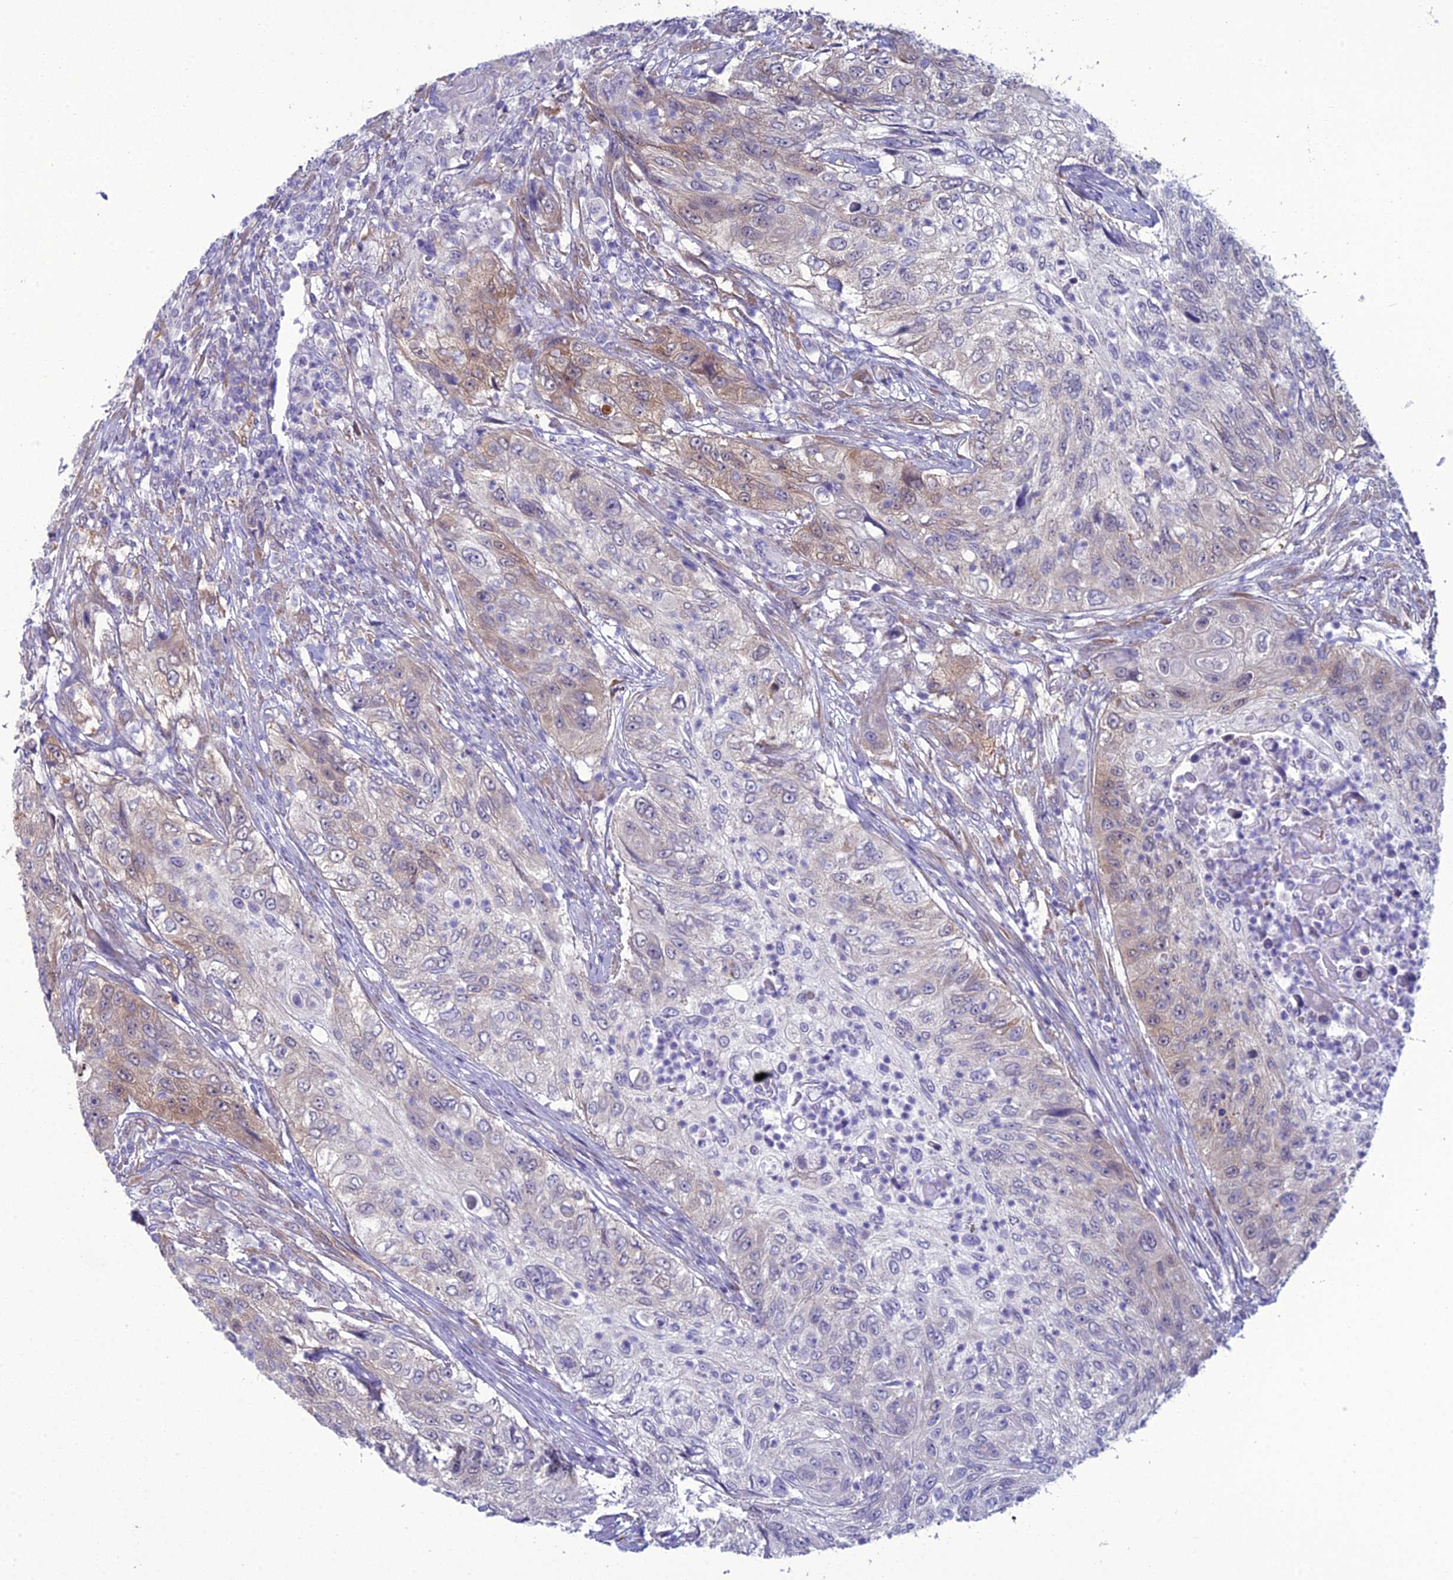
{"staining": {"intensity": "weak", "quantity": "<25%", "location": "cytoplasmic/membranous"}, "tissue": "urothelial cancer", "cell_type": "Tumor cells", "image_type": "cancer", "snomed": [{"axis": "morphology", "description": "Urothelial carcinoma, High grade"}, {"axis": "topography", "description": "Urinary bladder"}], "caption": "Urothelial cancer stained for a protein using IHC exhibits no expression tumor cells.", "gene": "GNPNAT1", "patient": {"sex": "female", "age": 60}}